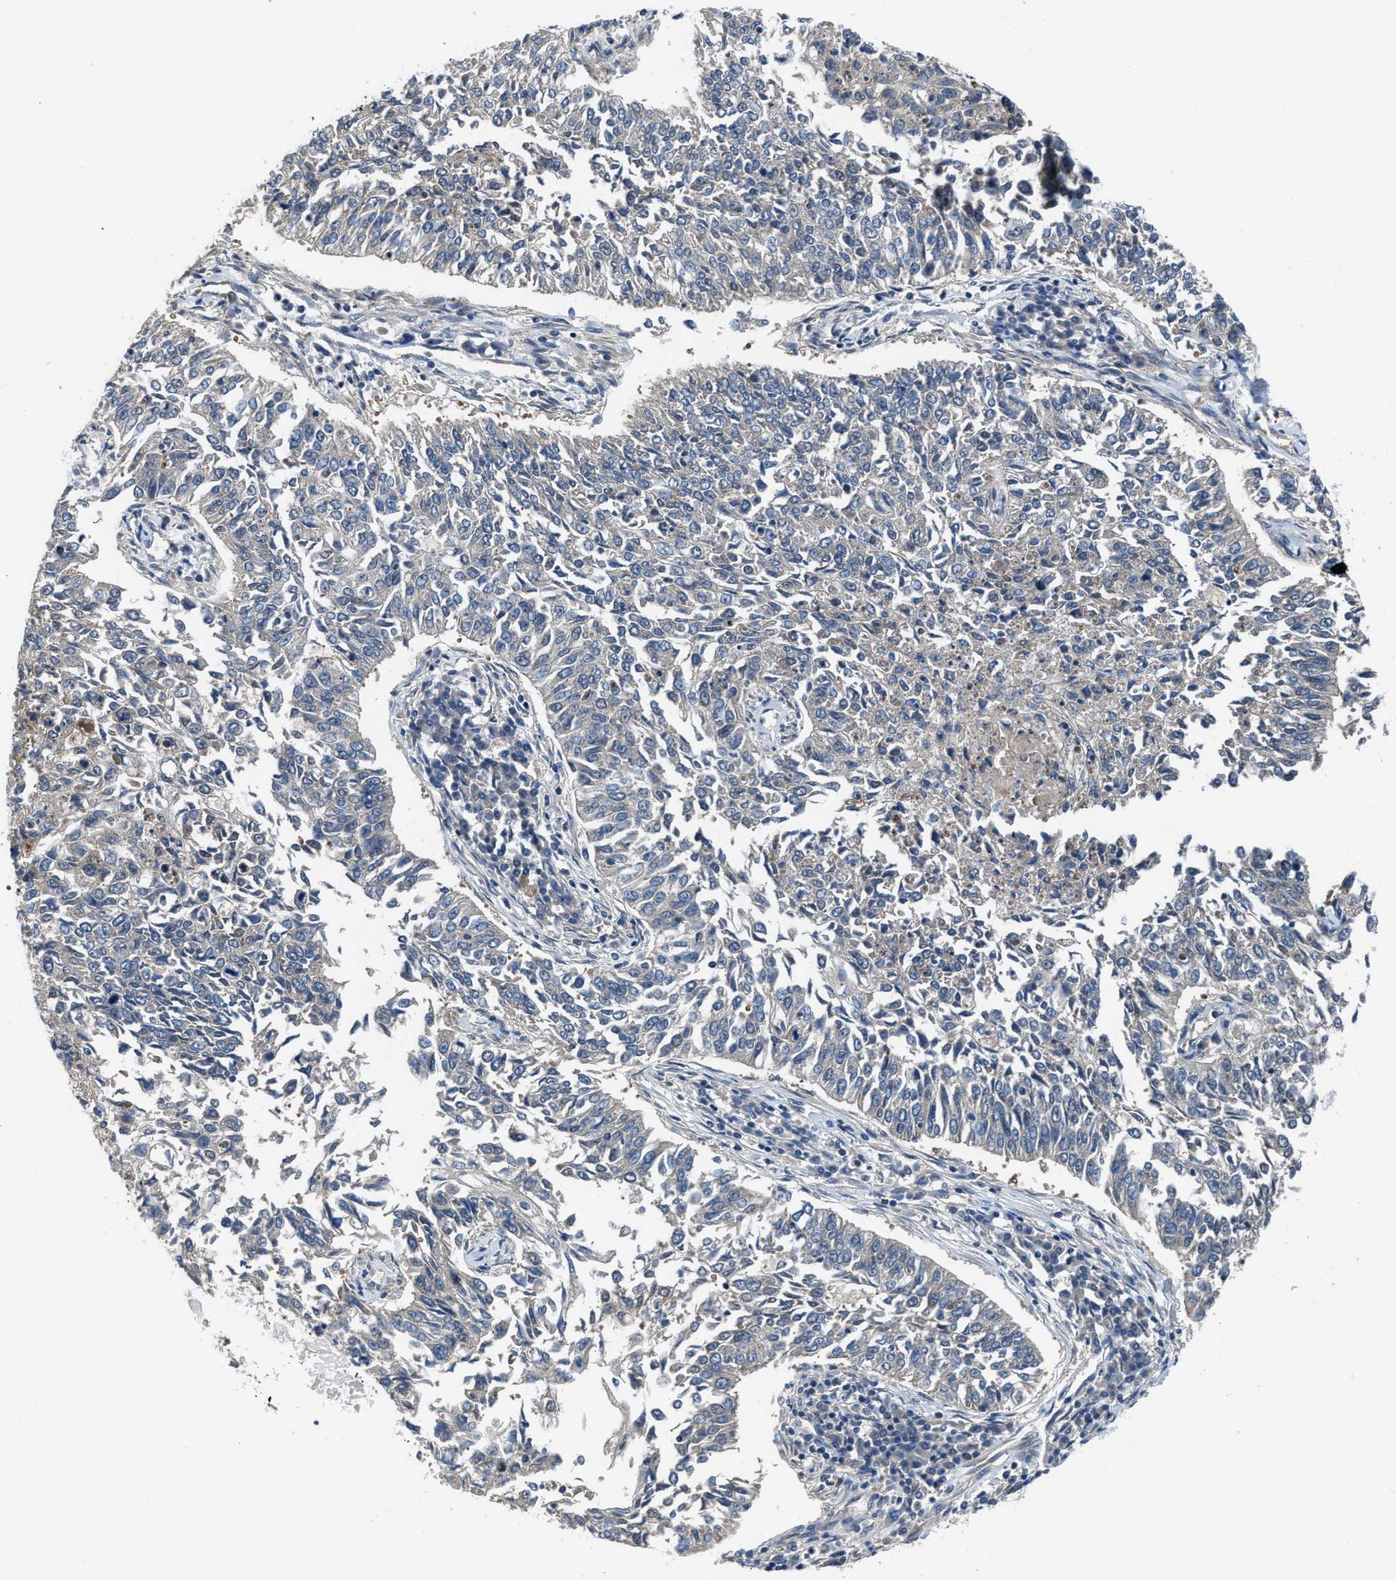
{"staining": {"intensity": "negative", "quantity": "none", "location": "none"}, "tissue": "lung cancer", "cell_type": "Tumor cells", "image_type": "cancer", "snomed": [{"axis": "morphology", "description": "Normal tissue, NOS"}, {"axis": "morphology", "description": "Squamous cell carcinoma, NOS"}, {"axis": "topography", "description": "Cartilage tissue"}, {"axis": "topography", "description": "Bronchus"}, {"axis": "topography", "description": "Lung"}], "caption": "Tumor cells are negative for protein expression in human lung squamous cell carcinoma.", "gene": "NUDT5", "patient": {"sex": "female", "age": 49}}